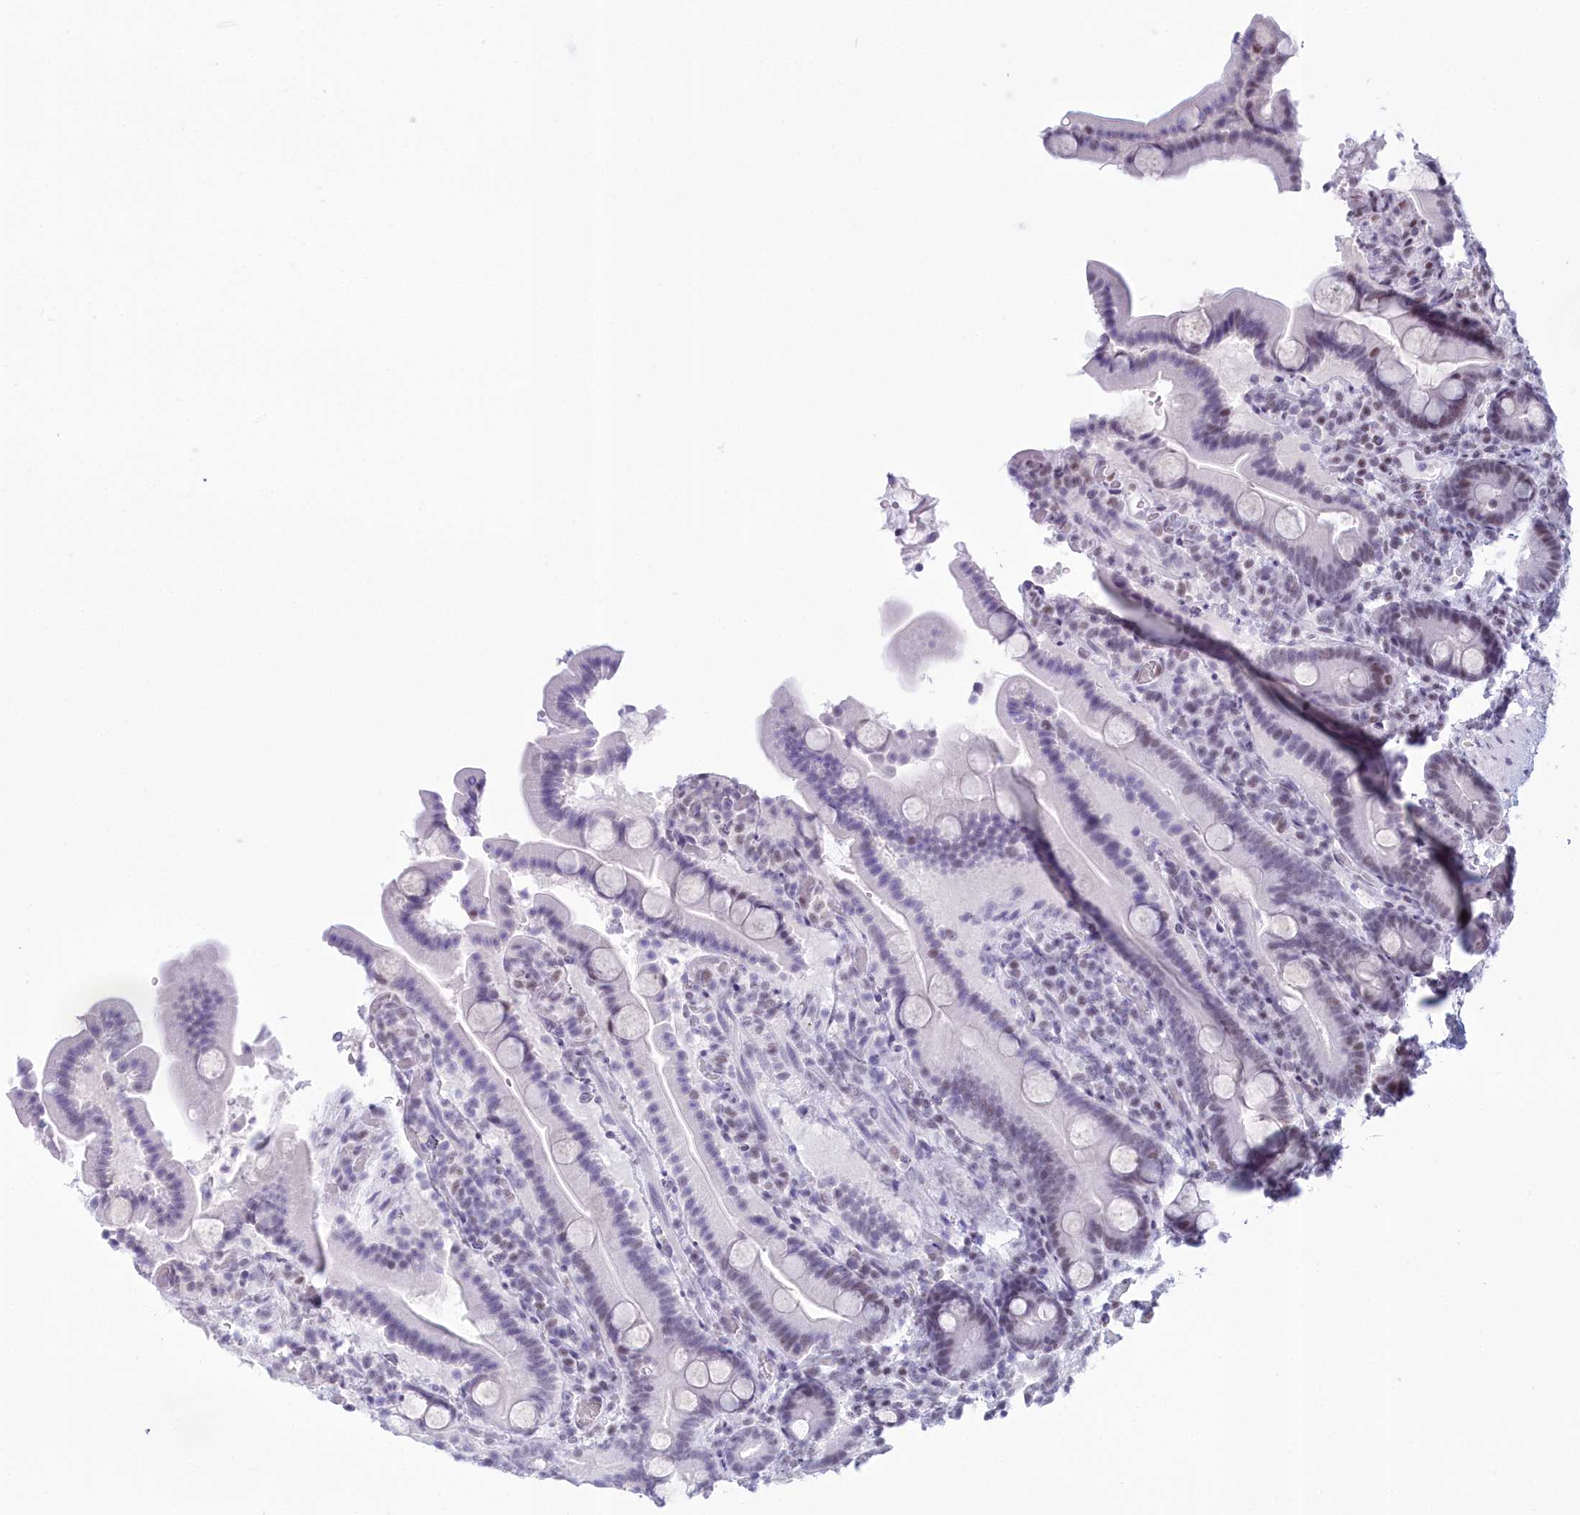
{"staining": {"intensity": "weak", "quantity": "25%-75%", "location": "nuclear"}, "tissue": "duodenum", "cell_type": "Glandular cells", "image_type": "normal", "snomed": [{"axis": "morphology", "description": "Normal tissue, NOS"}, {"axis": "topography", "description": "Duodenum"}], "caption": "Immunohistochemical staining of benign human duodenum displays weak nuclear protein staining in approximately 25%-75% of glandular cells. The staining was performed using DAB (3,3'-diaminobenzidine), with brown indicating positive protein expression. Nuclei are stained blue with hematoxylin.", "gene": "CDC26", "patient": {"sex": "male", "age": 55}}